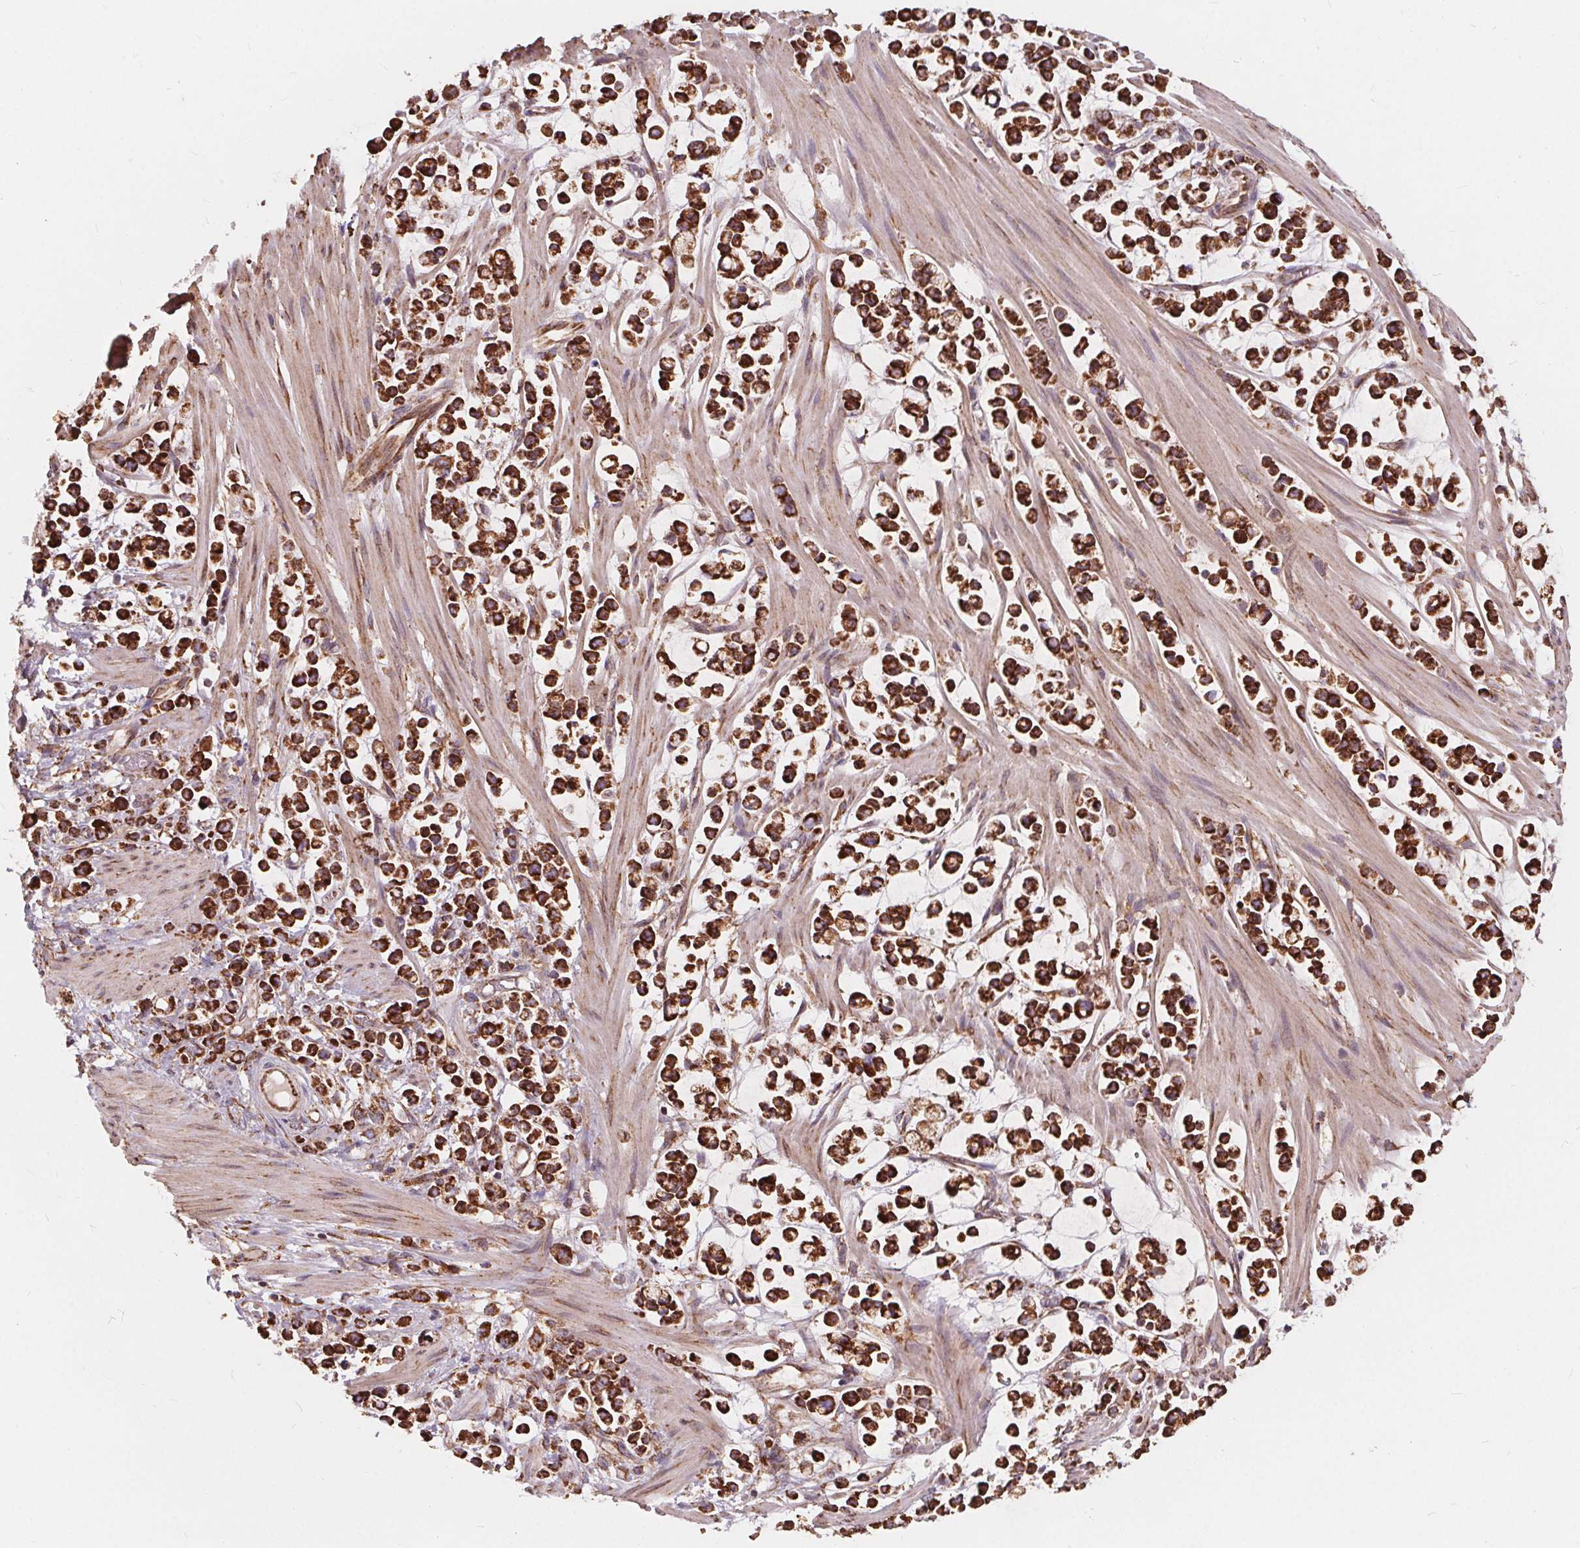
{"staining": {"intensity": "strong", "quantity": ">75%", "location": "cytoplasmic/membranous"}, "tissue": "stomach cancer", "cell_type": "Tumor cells", "image_type": "cancer", "snomed": [{"axis": "morphology", "description": "Adenocarcinoma, NOS"}, {"axis": "topography", "description": "Stomach"}], "caption": "The immunohistochemical stain highlights strong cytoplasmic/membranous staining in tumor cells of stomach cancer (adenocarcinoma) tissue.", "gene": "PLSCR3", "patient": {"sex": "male", "age": 82}}